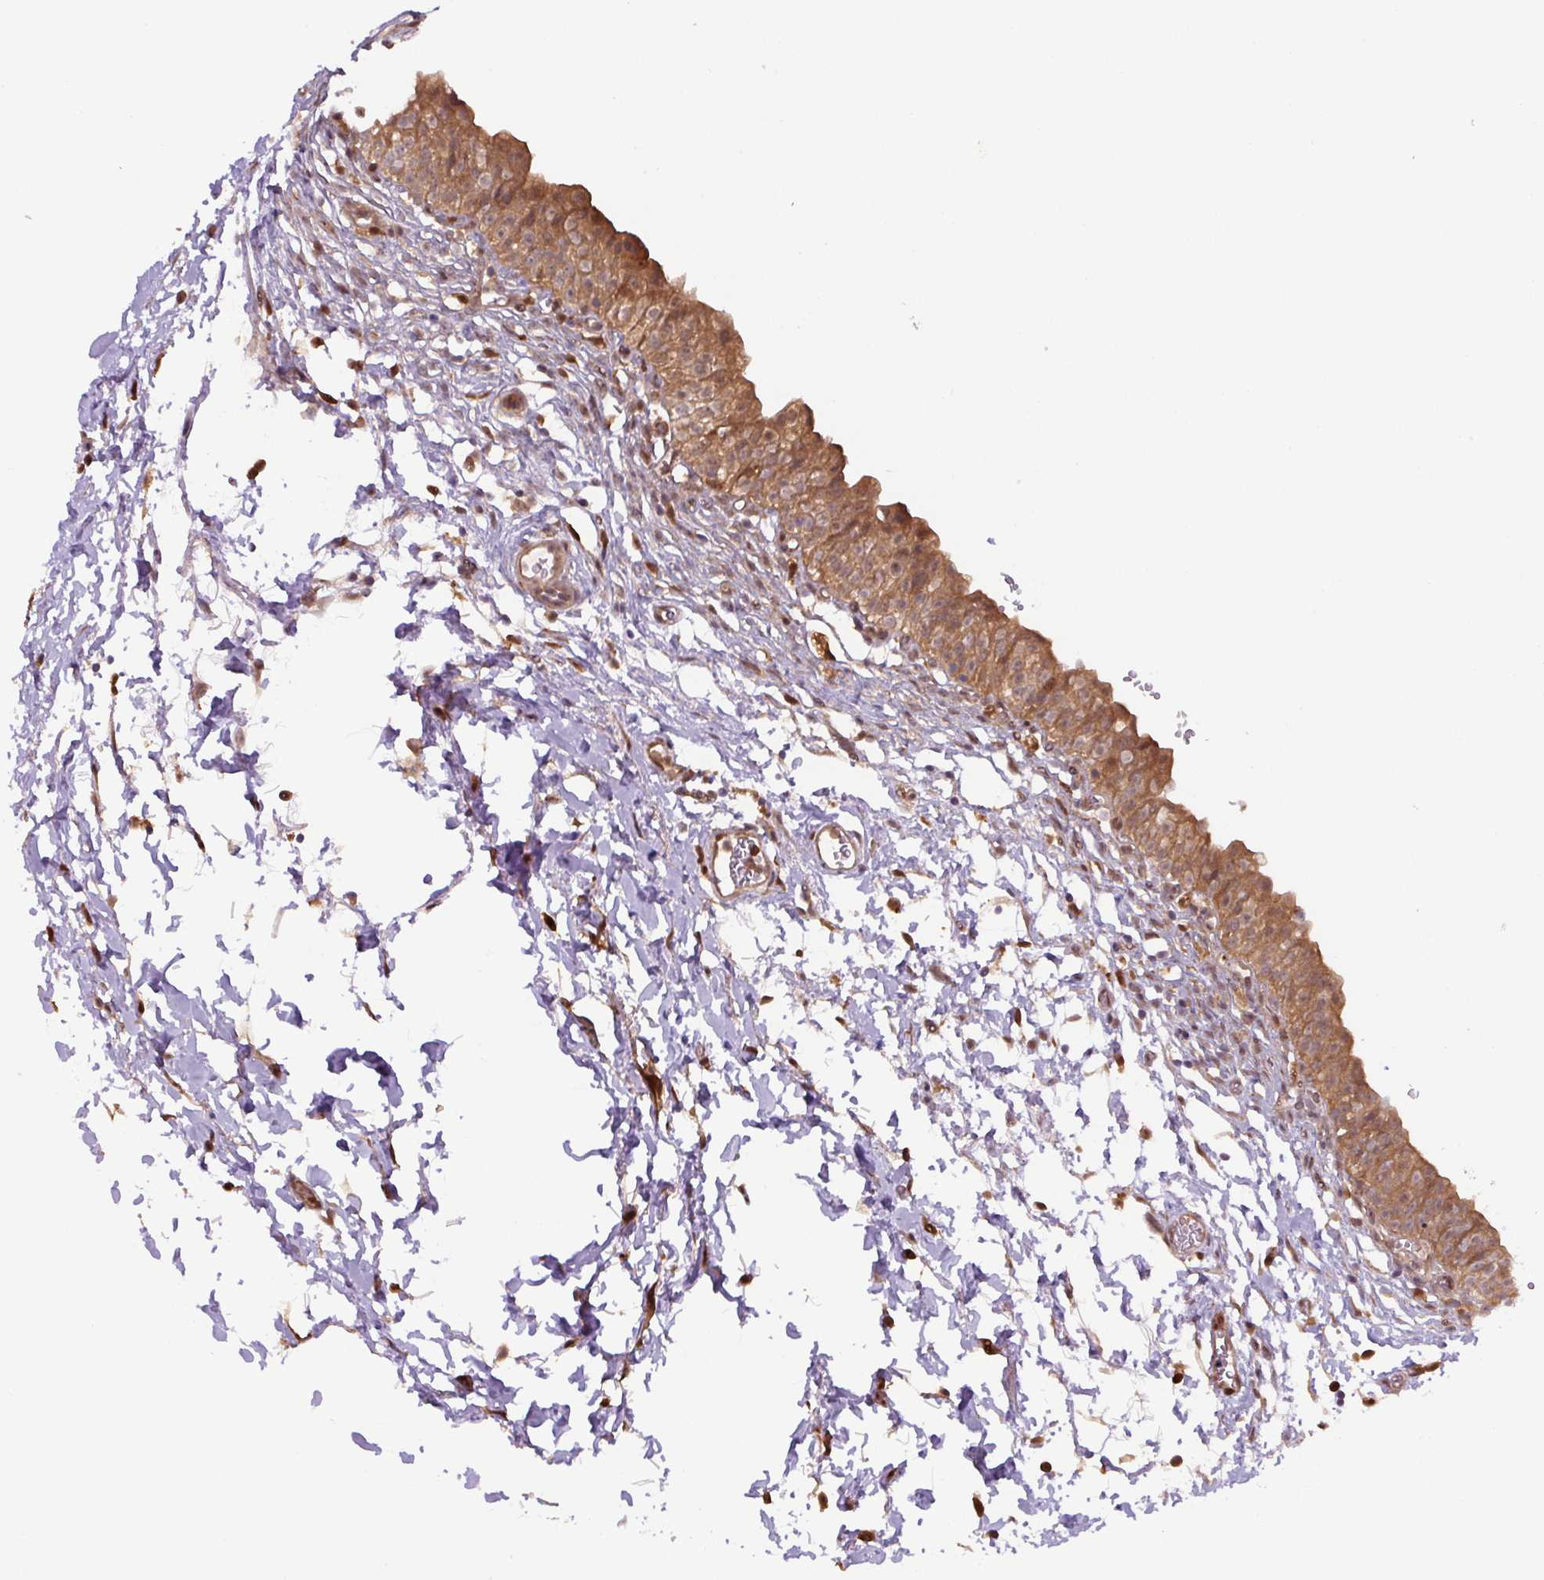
{"staining": {"intensity": "strong", "quantity": ">75%", "location": "cytoplasmic/membranous,nuclear"}, "tissue": "urinary bladder", "cell_type": "Urothelial cells", "image_type": "normal", "snomed": [{"axis": "morphology", "description": "Normal tissue, NOS"}, {"axis": "topography", "description": "Urinary bladder"}, {"axis": "topography", "description": "Peripheral nerve tissue"}], "caption": "The histopathology image displays a brown stain indicating the presence of a protein in the cytoplasmic/membranous,nuclear of urothelial cells in urinary bladder. The staining was performed using DAB to visualize the protein expression in brown, while the nuclei were stained in blue with hematoxylin (Magnification: 20x).", "gene": "ZSWIM7", "patient": {"sex": "male", "age": 55}}